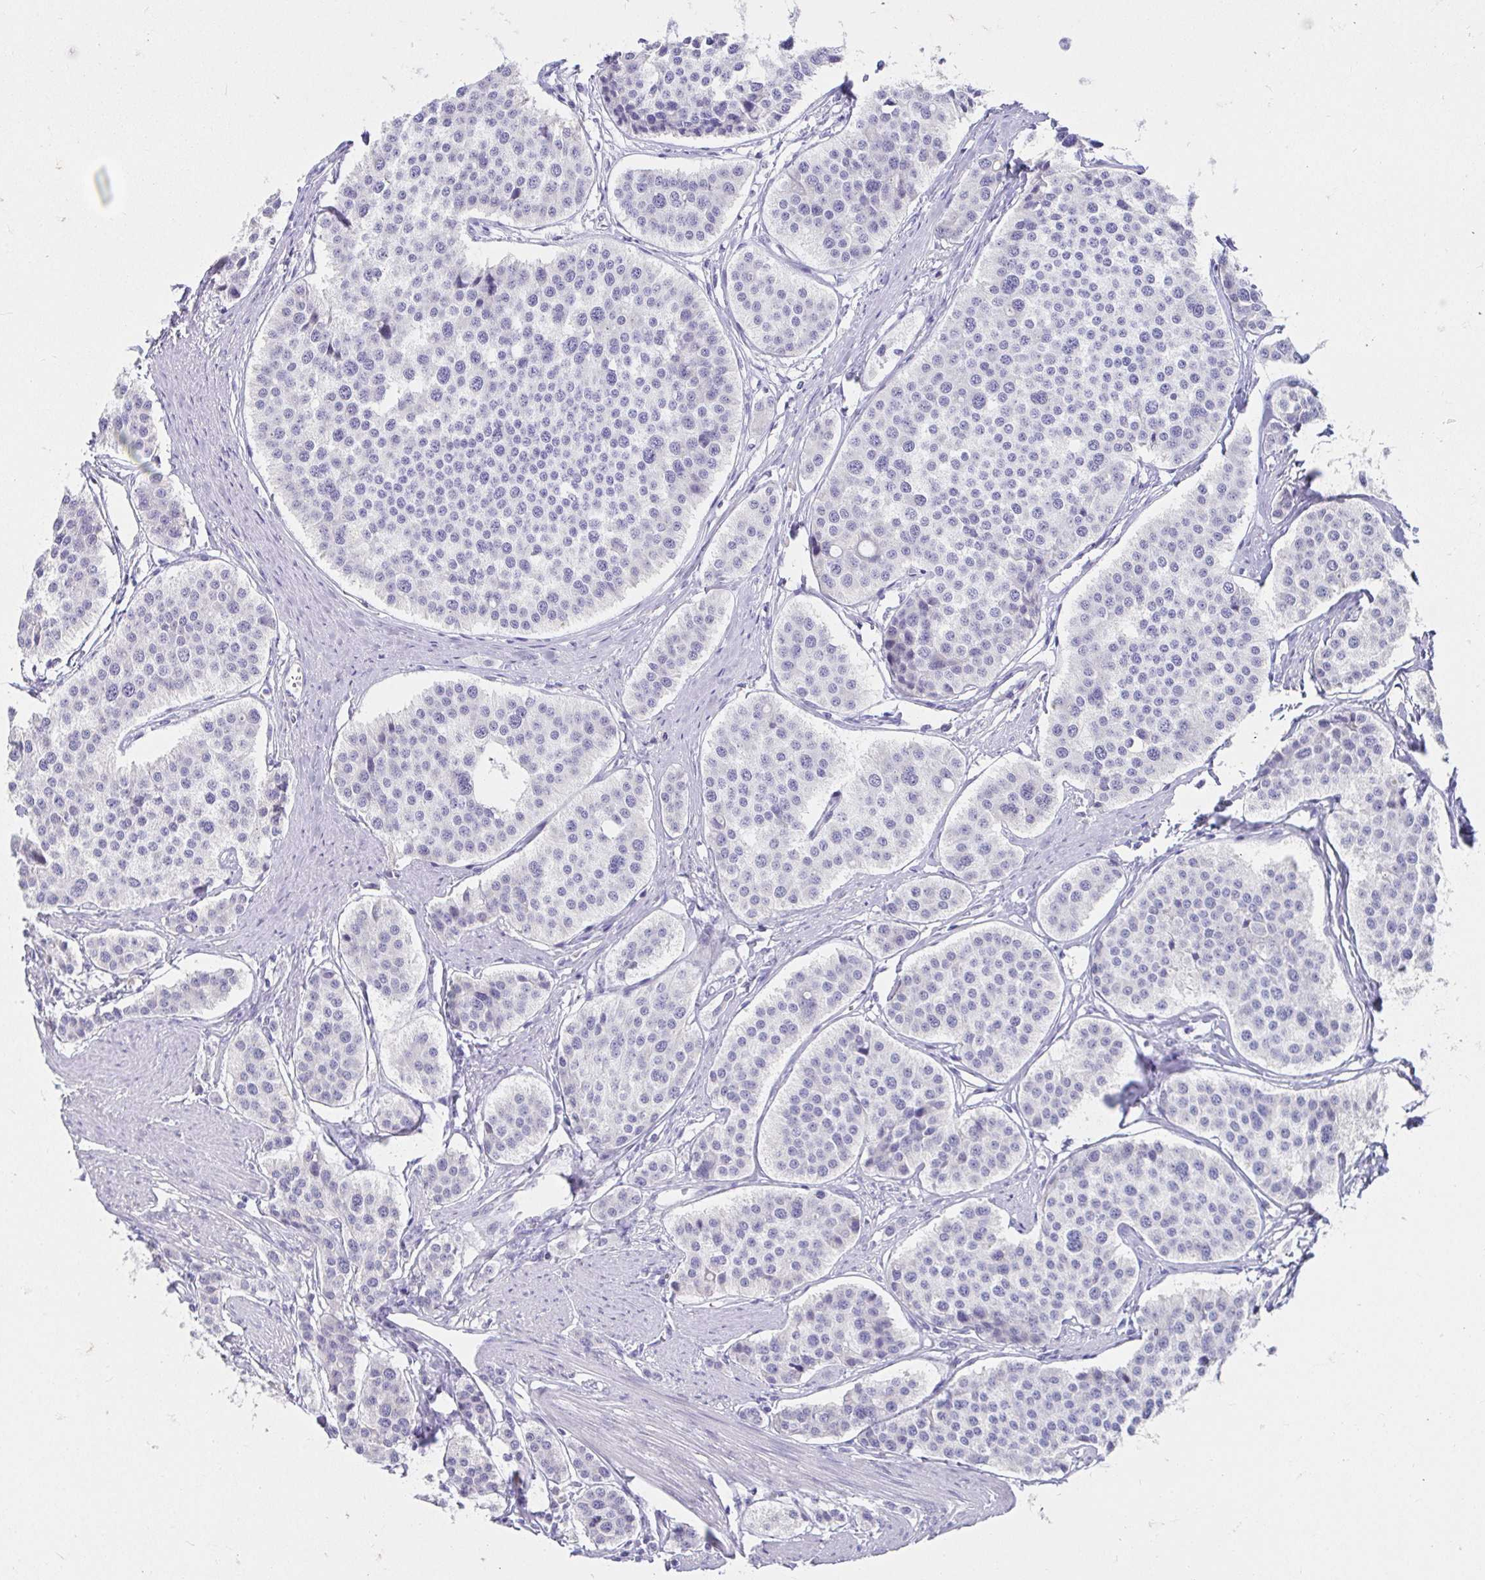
{"staining": {"intensity": "negative", "quantity": "none", "location": "none"}, "tissue": "carcinoid", "cell_type": "Tumor cells", "image_type": "cancer", "snomed": [{"axis": "morphology", "description": "Carcinoid, malignant, NOS"}, {"axis": "topography", "description": "Small intestine"}], "caption": "Immunohistochemistry micrograph of human carcinoid stained for a protein (brown), which exhibits no expression in tumor cells.", "gene": "VGLL1", "patient": {"sex": "male", "age": 60}}